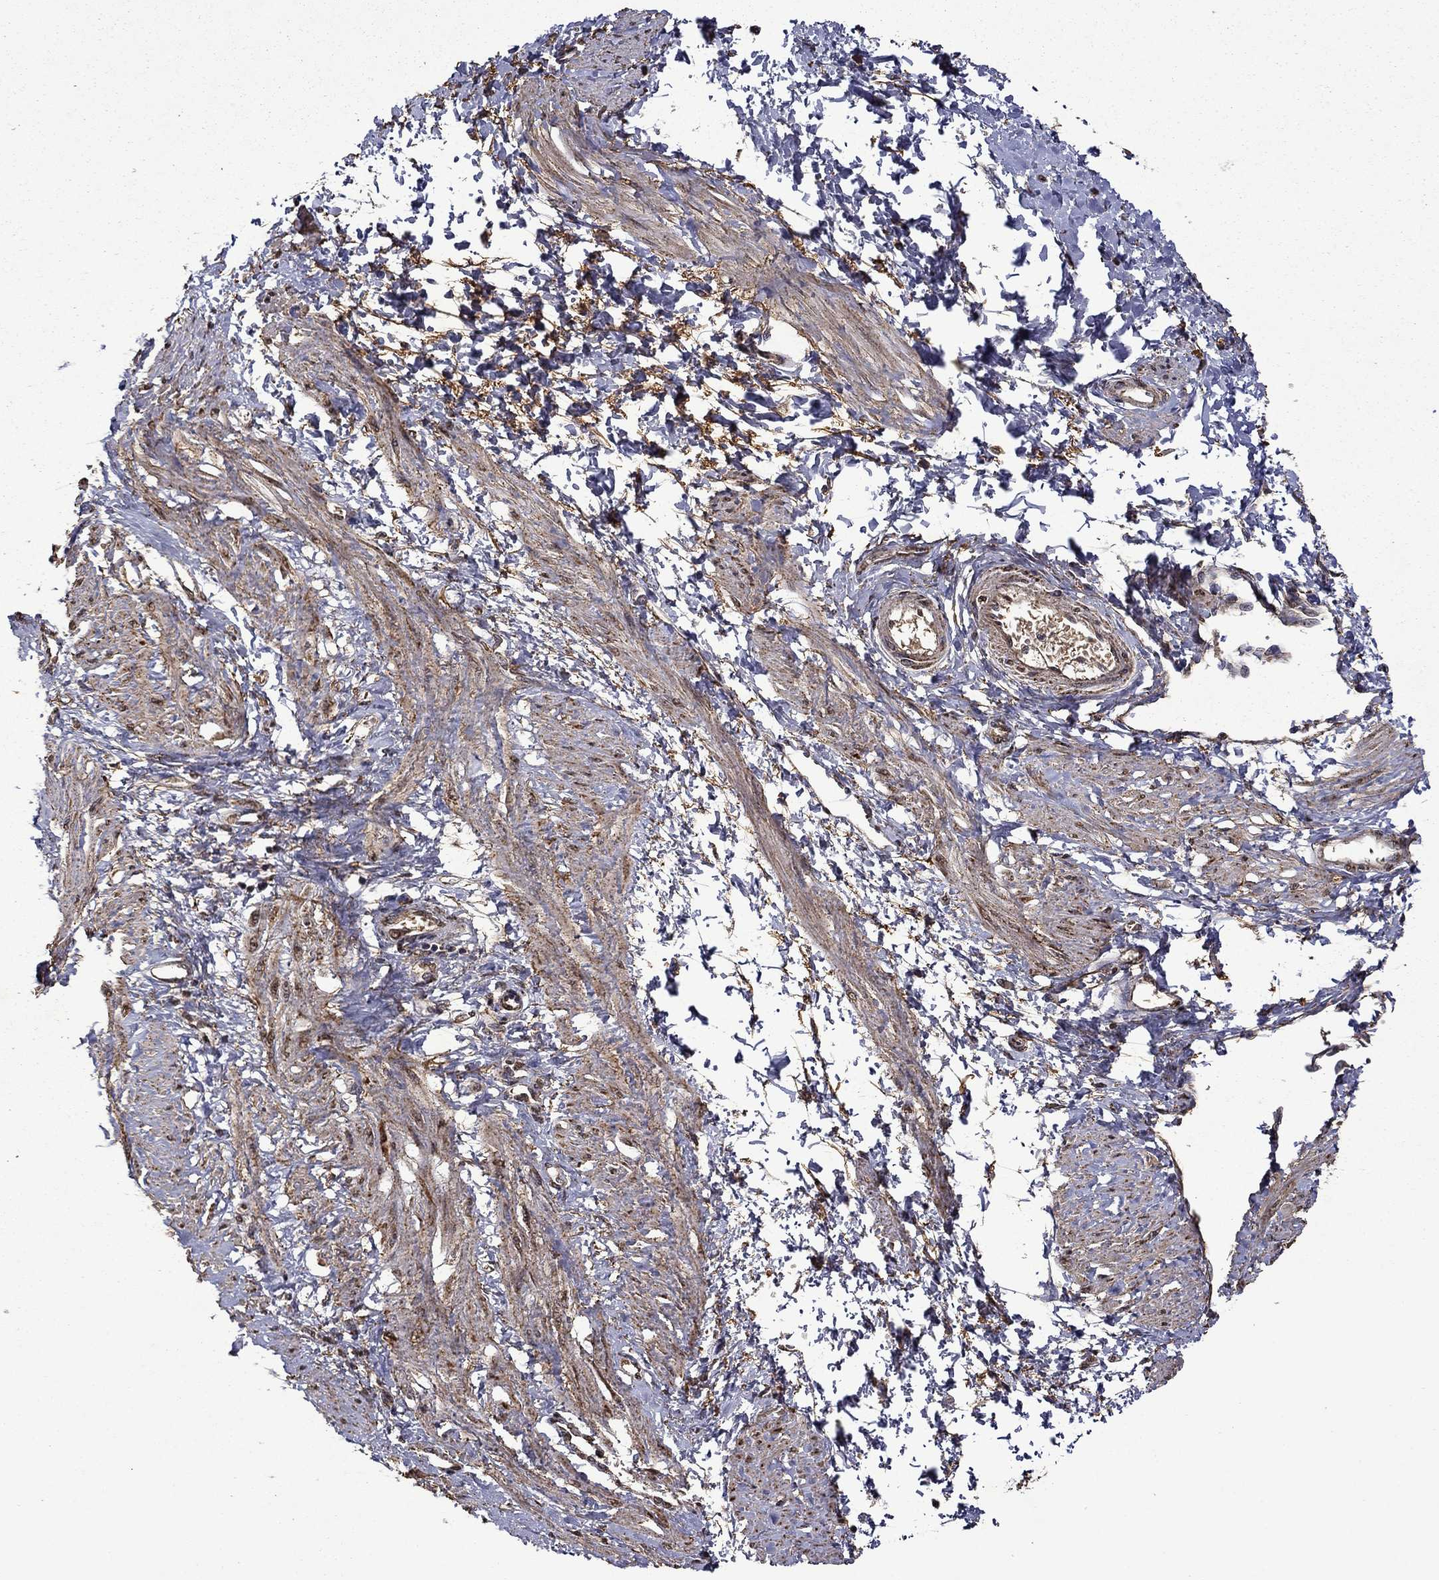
{"staining": {"intensity": "moderate", "quantity": ">75%", "location": "cytoplasmic/membranous"}, "tissue": "smooth muscle", "cell_type": "Smooth muscle cells", "image_type": "normal", "snomed": [{"axis": "morphology", "description": "Normal tissue, NOS"}, {"axis": "topography", "description": "Smooth muscle"}, {"axis": "topography", "description": "Uterus"}], "caption": "Approximately >75% of smooth muscle cells in normal human smooth muscle reveal moderate cytoplasmic/membranous protein staining as visualized by brown immunohistochemical staining.", "gene": "ITM2B", "patient": {"sex": "female", "age": 39}}